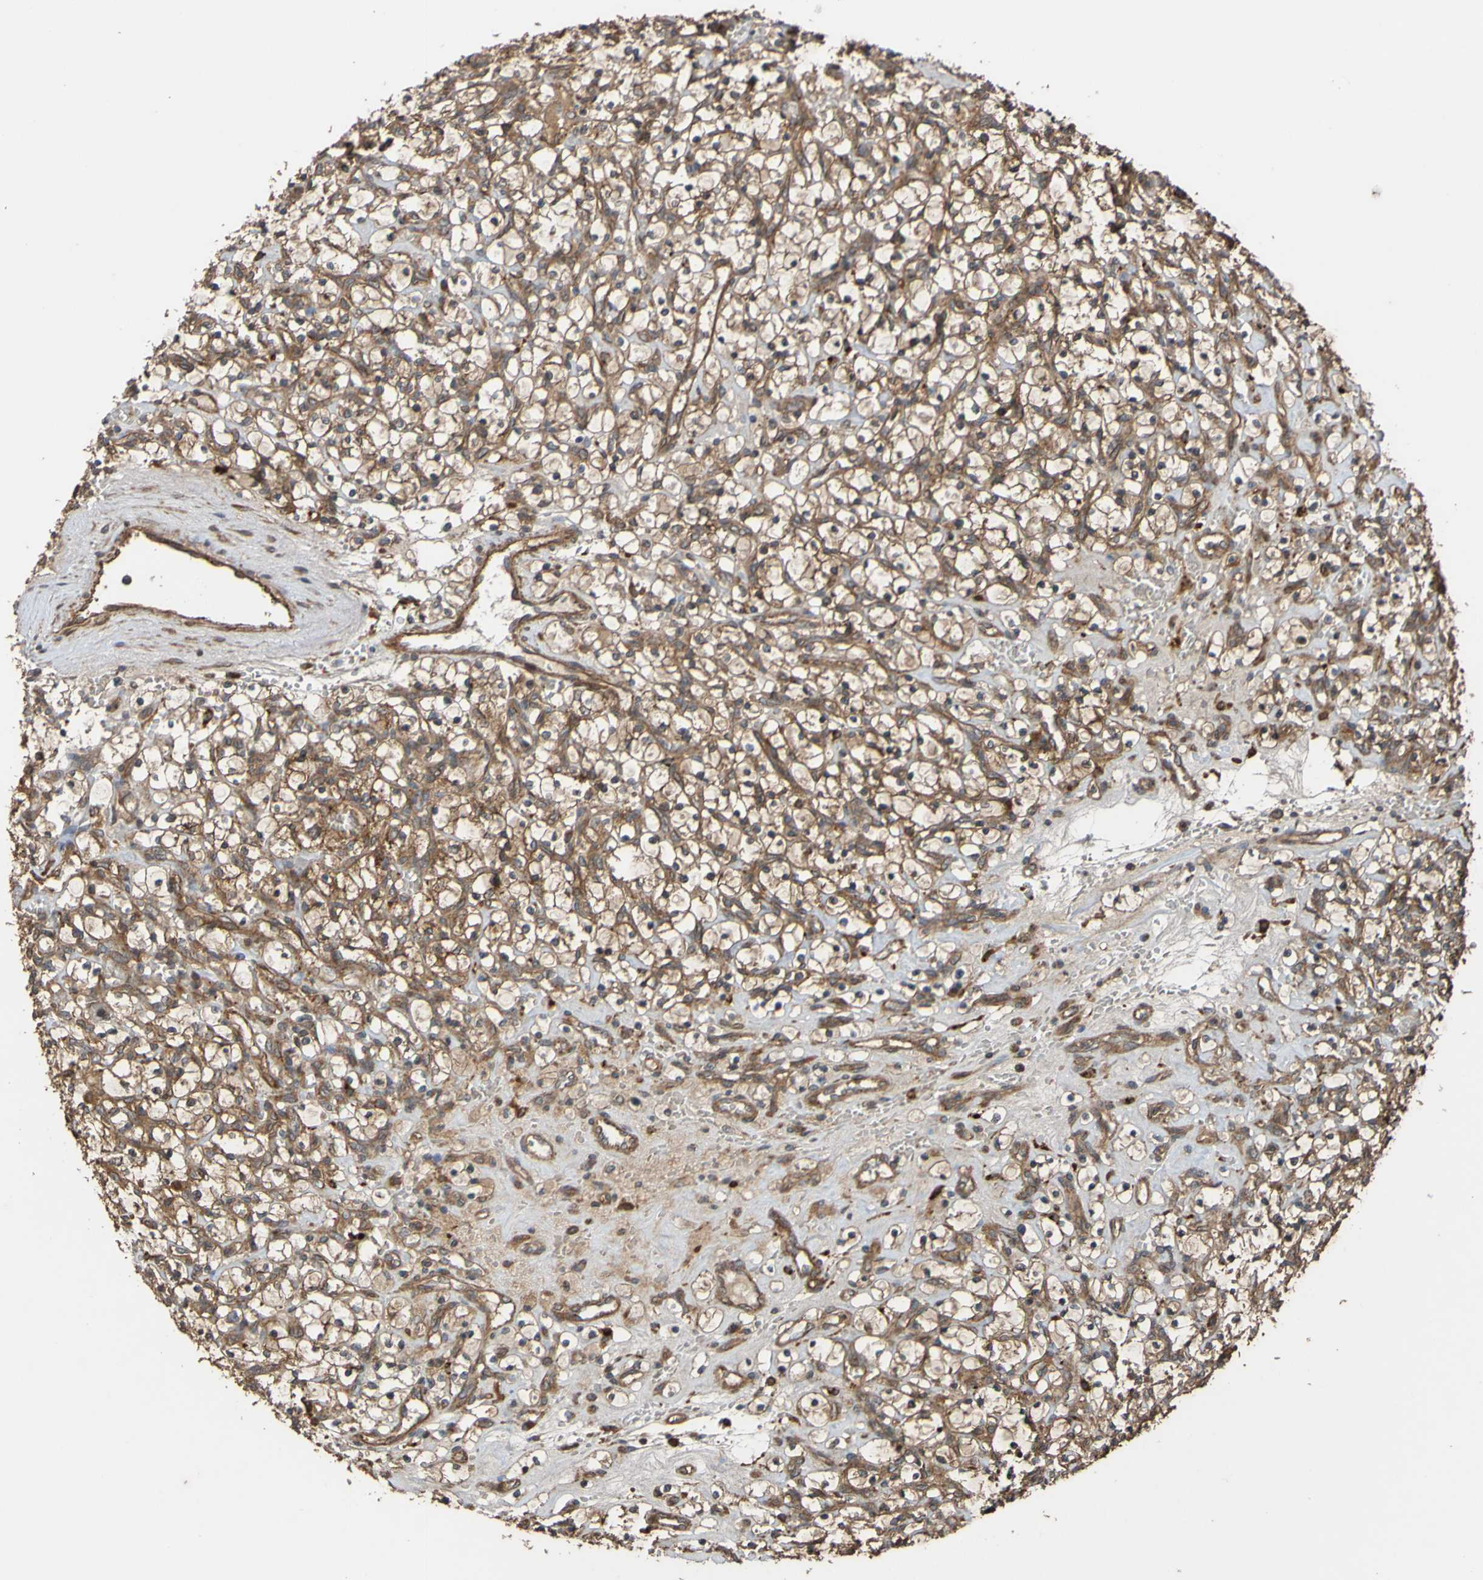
{"staining": {"intensity": "moderate", "quantity": ">75%", "location": "cytoplasmic/membranous"}, "tissue": "renal cancer", "cell_type": "Tumor cells", "image_type": "cancer", "snomed": [{"axis": "morphology", "description": "Adenocarcinoma, NOS"}, {"axis": "topography", "description": "Kidney"}], "caption": "A brown stain shows moderate cytoplasmic/membranous expression of a protein in human renal cancer tumor cells.", "gene": "UCN", "patient": {"sex": "female", "age": 69}}